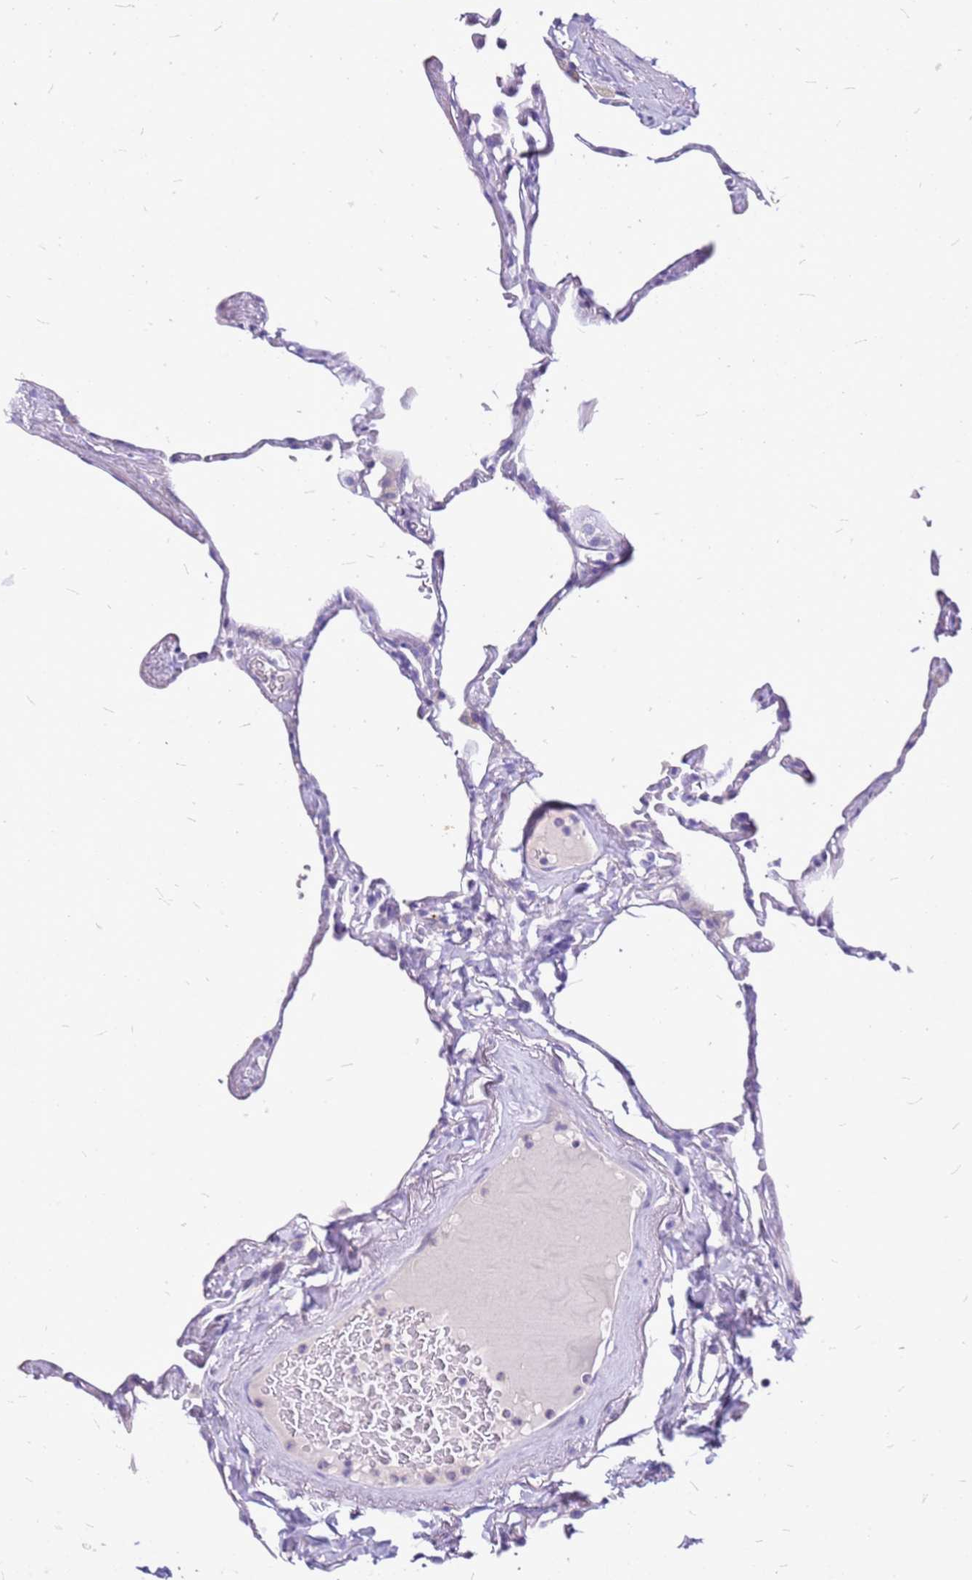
{"staining": {"intensity": "negative", "quantity": "none", "location": "none"}, "tissue": "lung", "cell_type": "Alveolar cells", "image_type": "normal", "snomed": [{"axis": "morphology", "description": "Normal tissue, NOS"}, {"axis": "topography", "description": "Lung"}], "caption": "Immunohistochemistry (IHC) histopathology image of normal lung: human lung stained with DAB exhibits no significant protein positivity in alveolar cells.", "gene": "CASD1", "patient": {"sex": "male", "age": 65}}